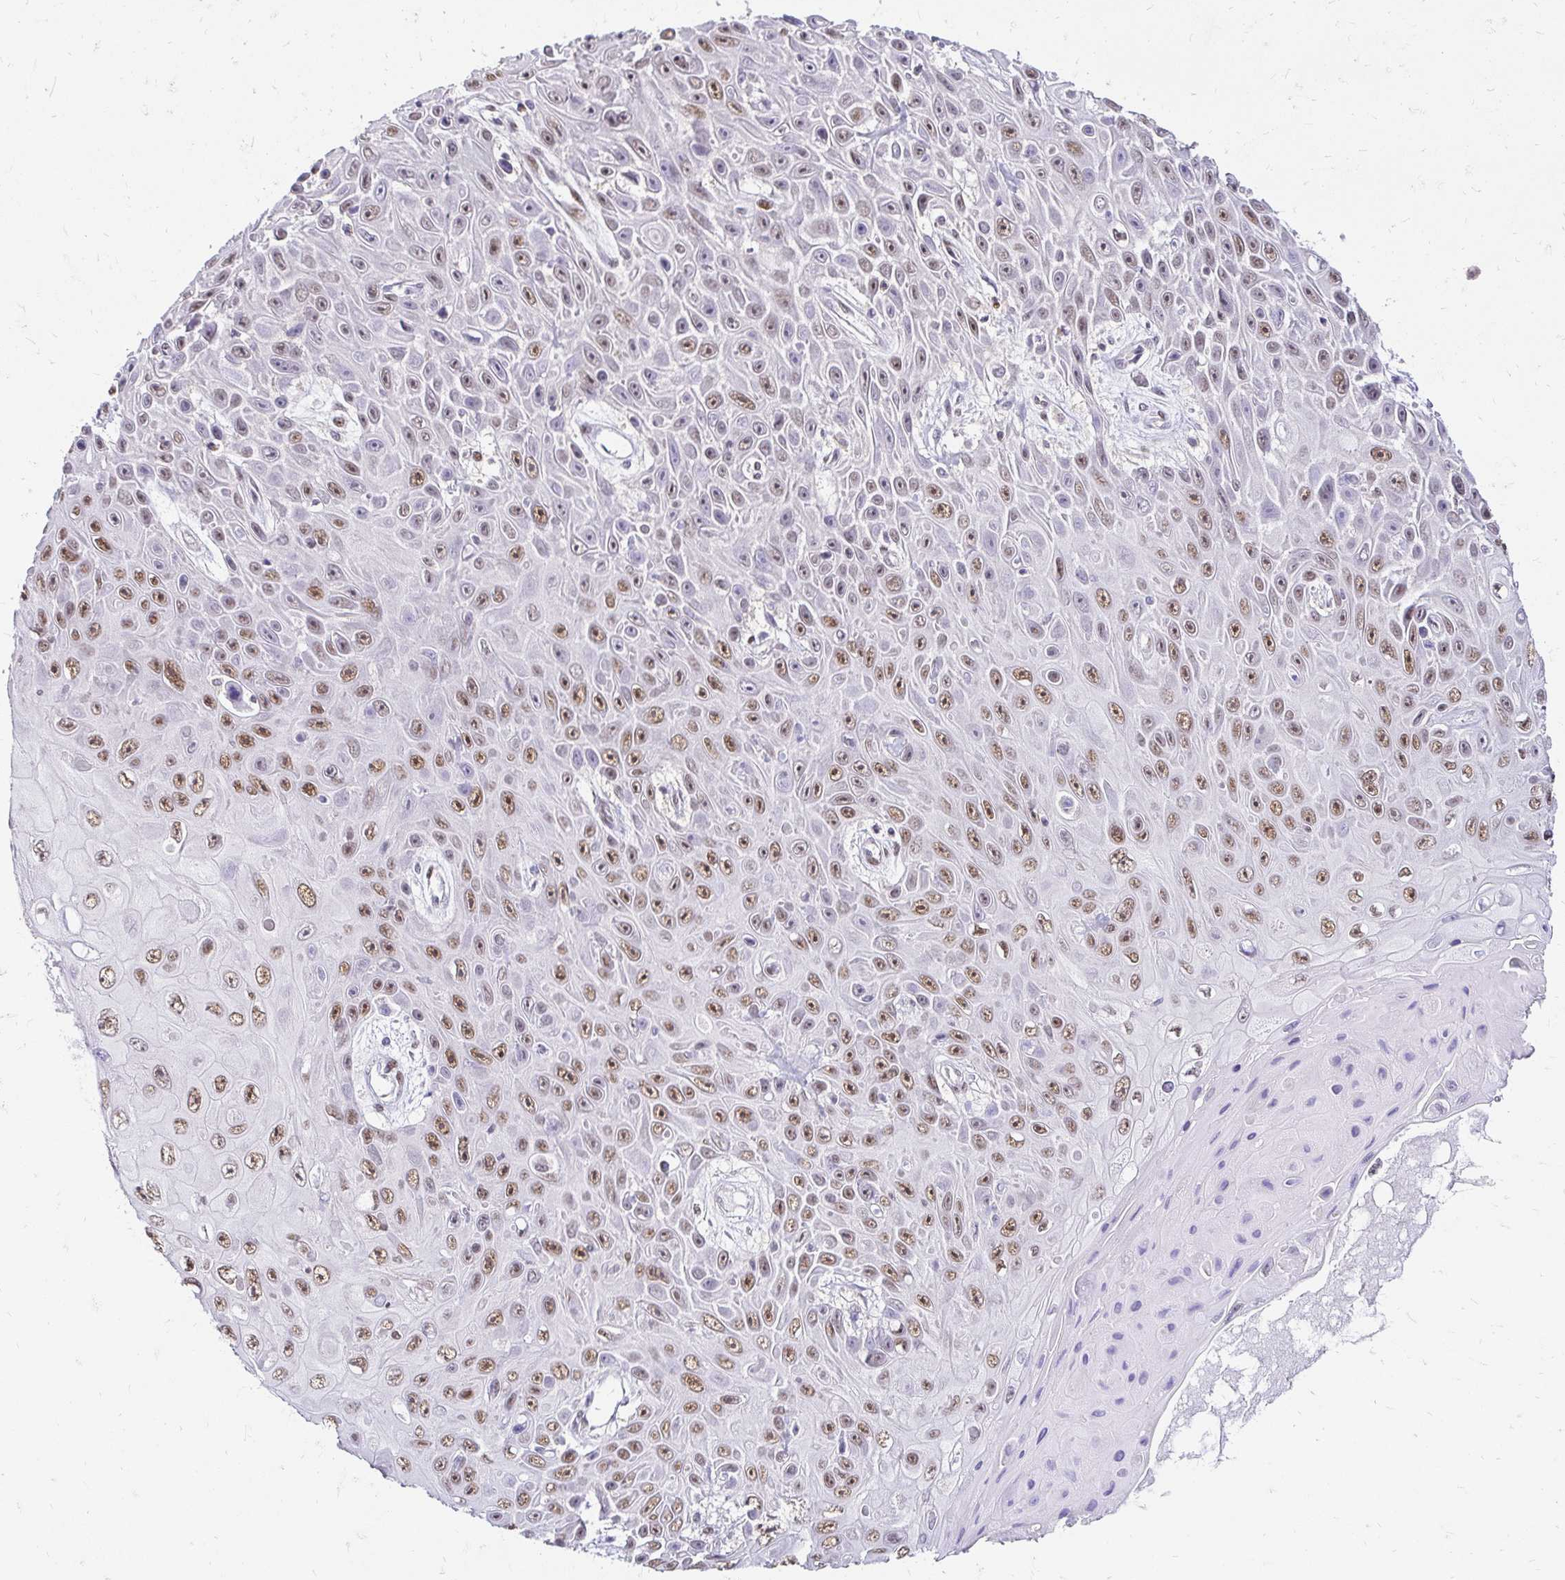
{"staining": {"intensity": "moderate", "quantity": ">75%", "location": "nuclear"}, "tissue": "skin cancer", "cell_type": "Tumor cells", "image_type": "cancer", "snomed": [{"axis": "morphology", "description": "Squamous cell carcinoma, NOS"}, {"axis": "topography", "description": "Skin"}], "caption": "A brown stain shows moderate nuclear positivity of a protein in squamous cell carcinoma (skin) tumor cells.", "gene": "RIMS4", "patient": {"sex": "male", "age": 82}}